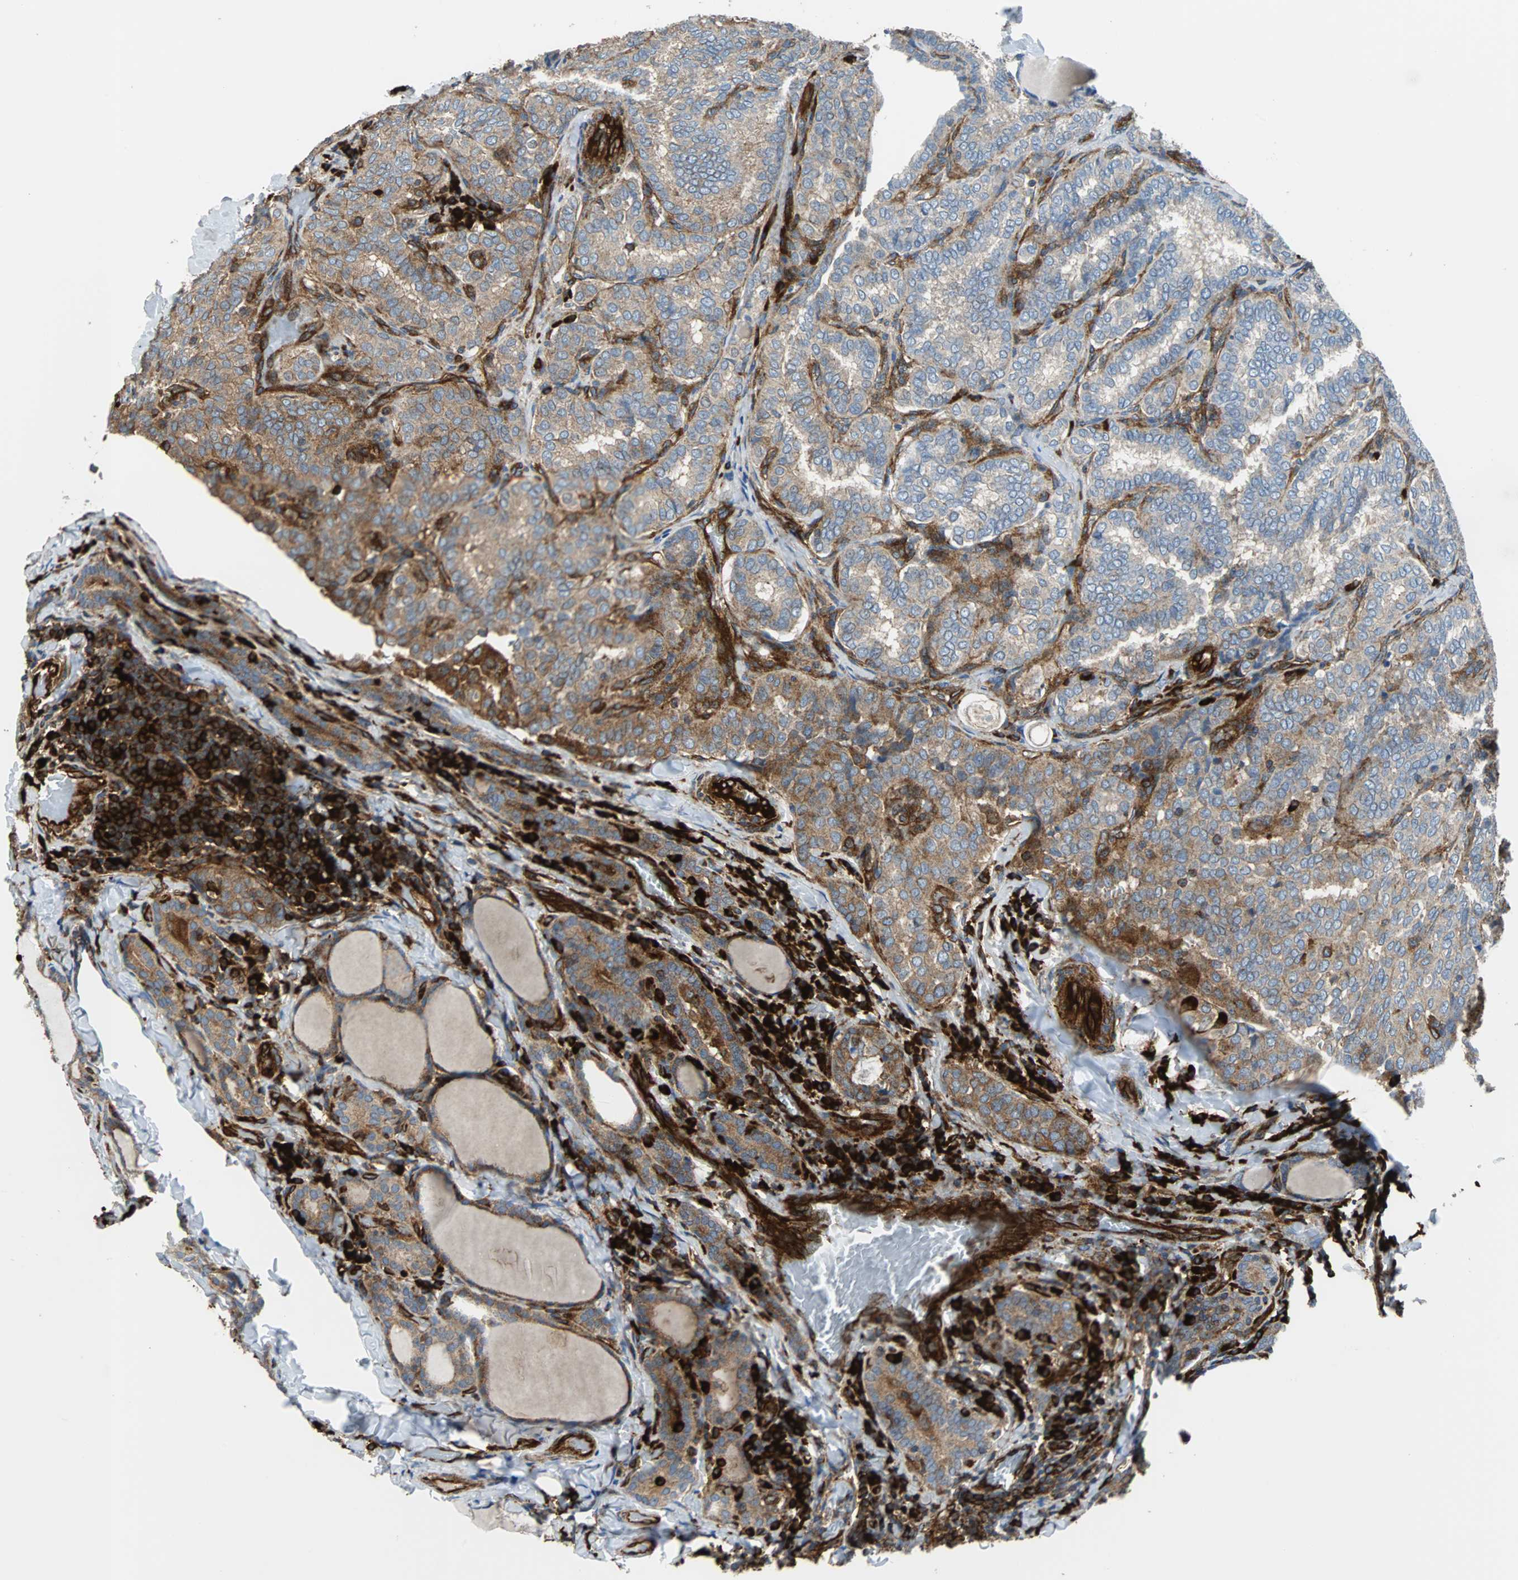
{"staining": {"intensity": "weak", "quantity": ">75%", "location": "cytoplasmic/membranous"}, "tissue": "thyroid cancer", "cell_type": "Tumor cells", "image_type": "cancer", "snomed": [{"axis": "morphology", "description": "Normal tissue, NOS"}, {"axis": "morphology", "description": "Papillary adenocarcinoma, NOS"}, {"axis": "topography", "description": "Thyroid gland"}], "caption": "This is a micrograph of IHC staining of thyroid papillary adenocarcinoma, which shows weak staining in the cytoplasmic/membranous of tumor cells.", "gene": "PLCG2", "patient": {"sex": "female", "age": 30}}